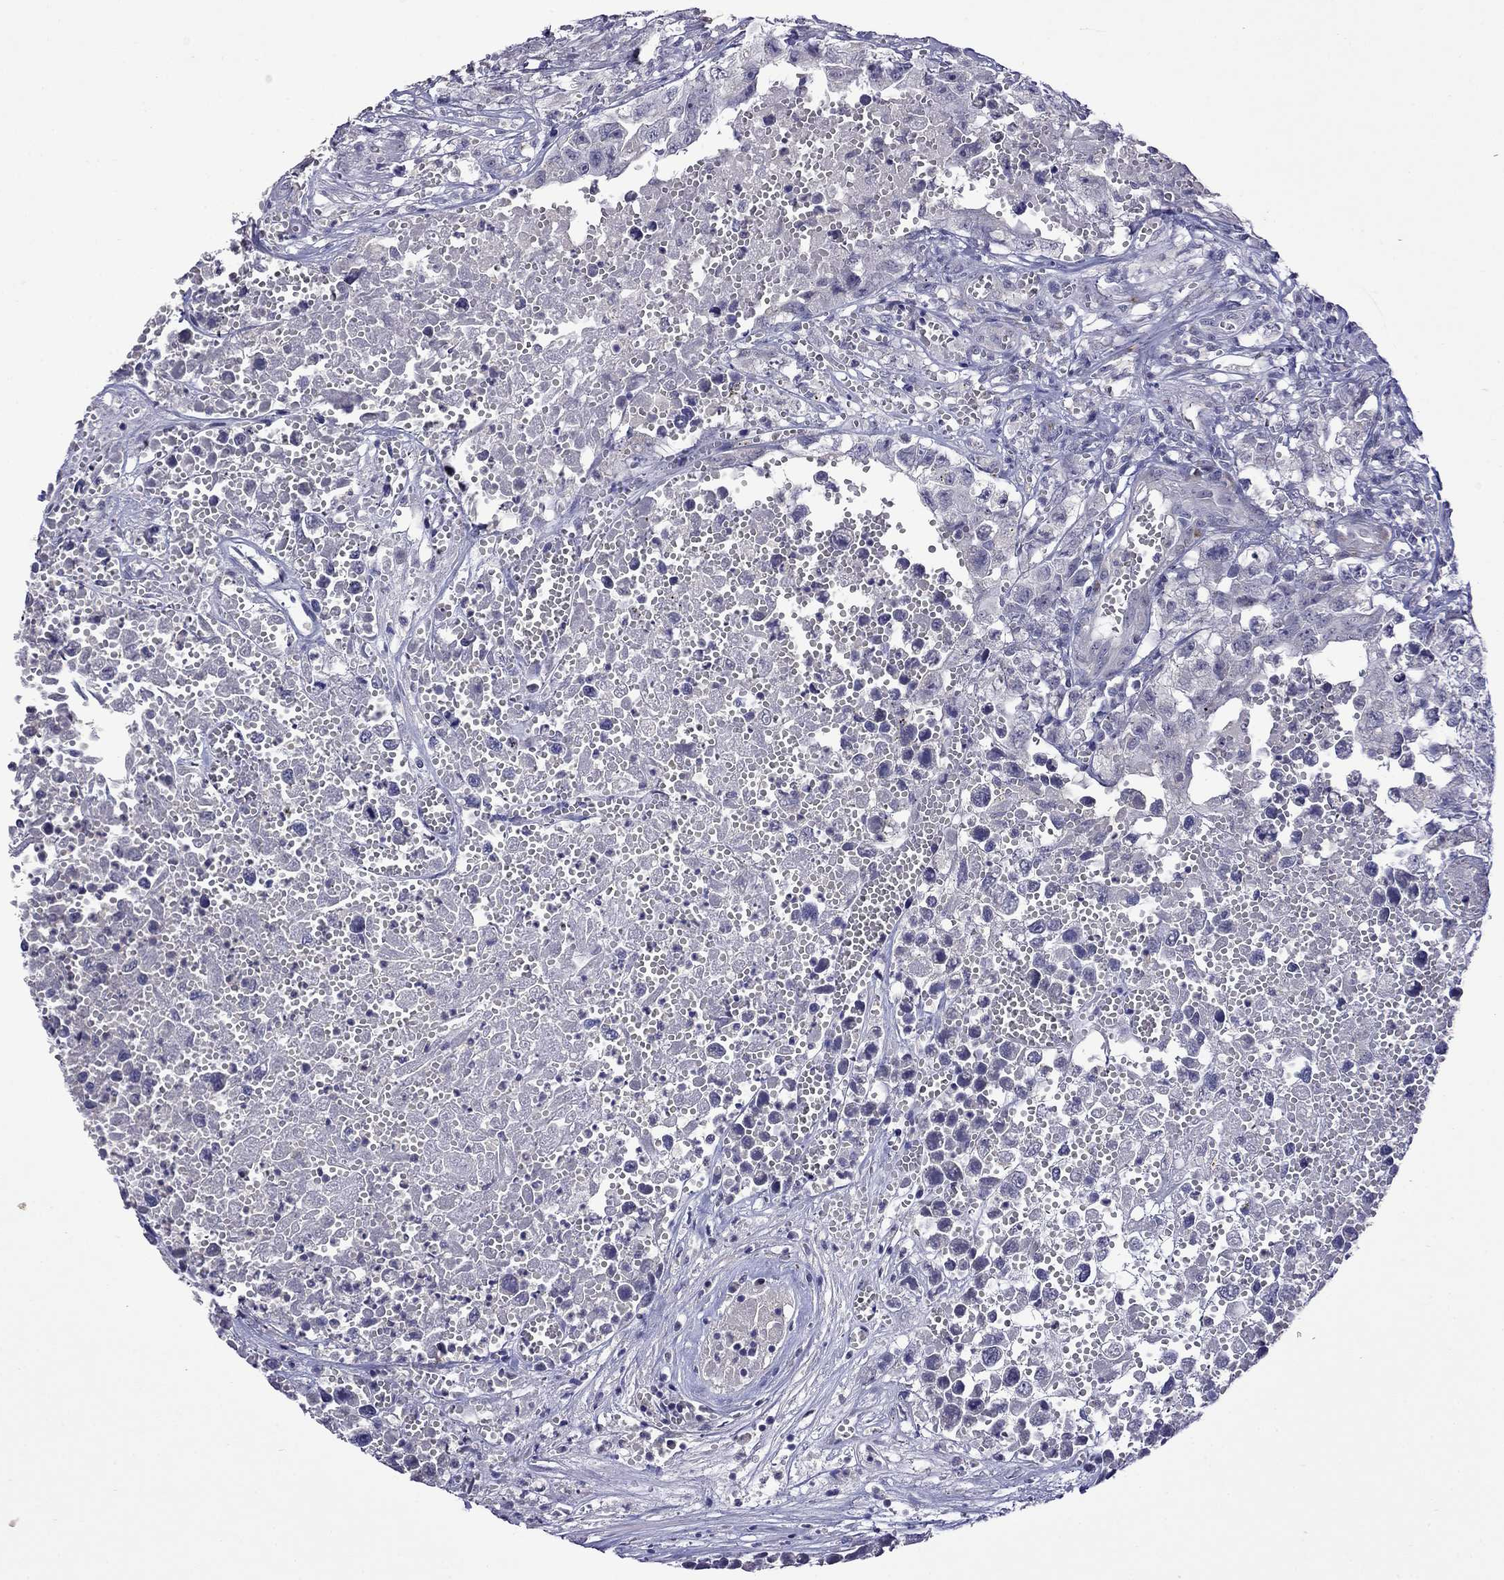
{"staining": {"intensity": "negative", "quantity": "none", "location": "none"}, "tissue": "testis cancer", "cell_type": "Tumor cells", "image_type": "cancer", "snomed": [{"axis": "morphology", "description": "Seminoma, NOS"}, {"axis": "morphology", "description": "Carcinoma, Embryonal, NOS"}, {"axis": "topography", "description": "Testis"}], "caption": "High magnification brightfield microscopy of testis seminoma stained with DAB (brown) and counterstained with hematoxylin (blue): tumor cells show no significant expression.", "gene": "STAR", "patient": {"sex": "male", "age": 22}}